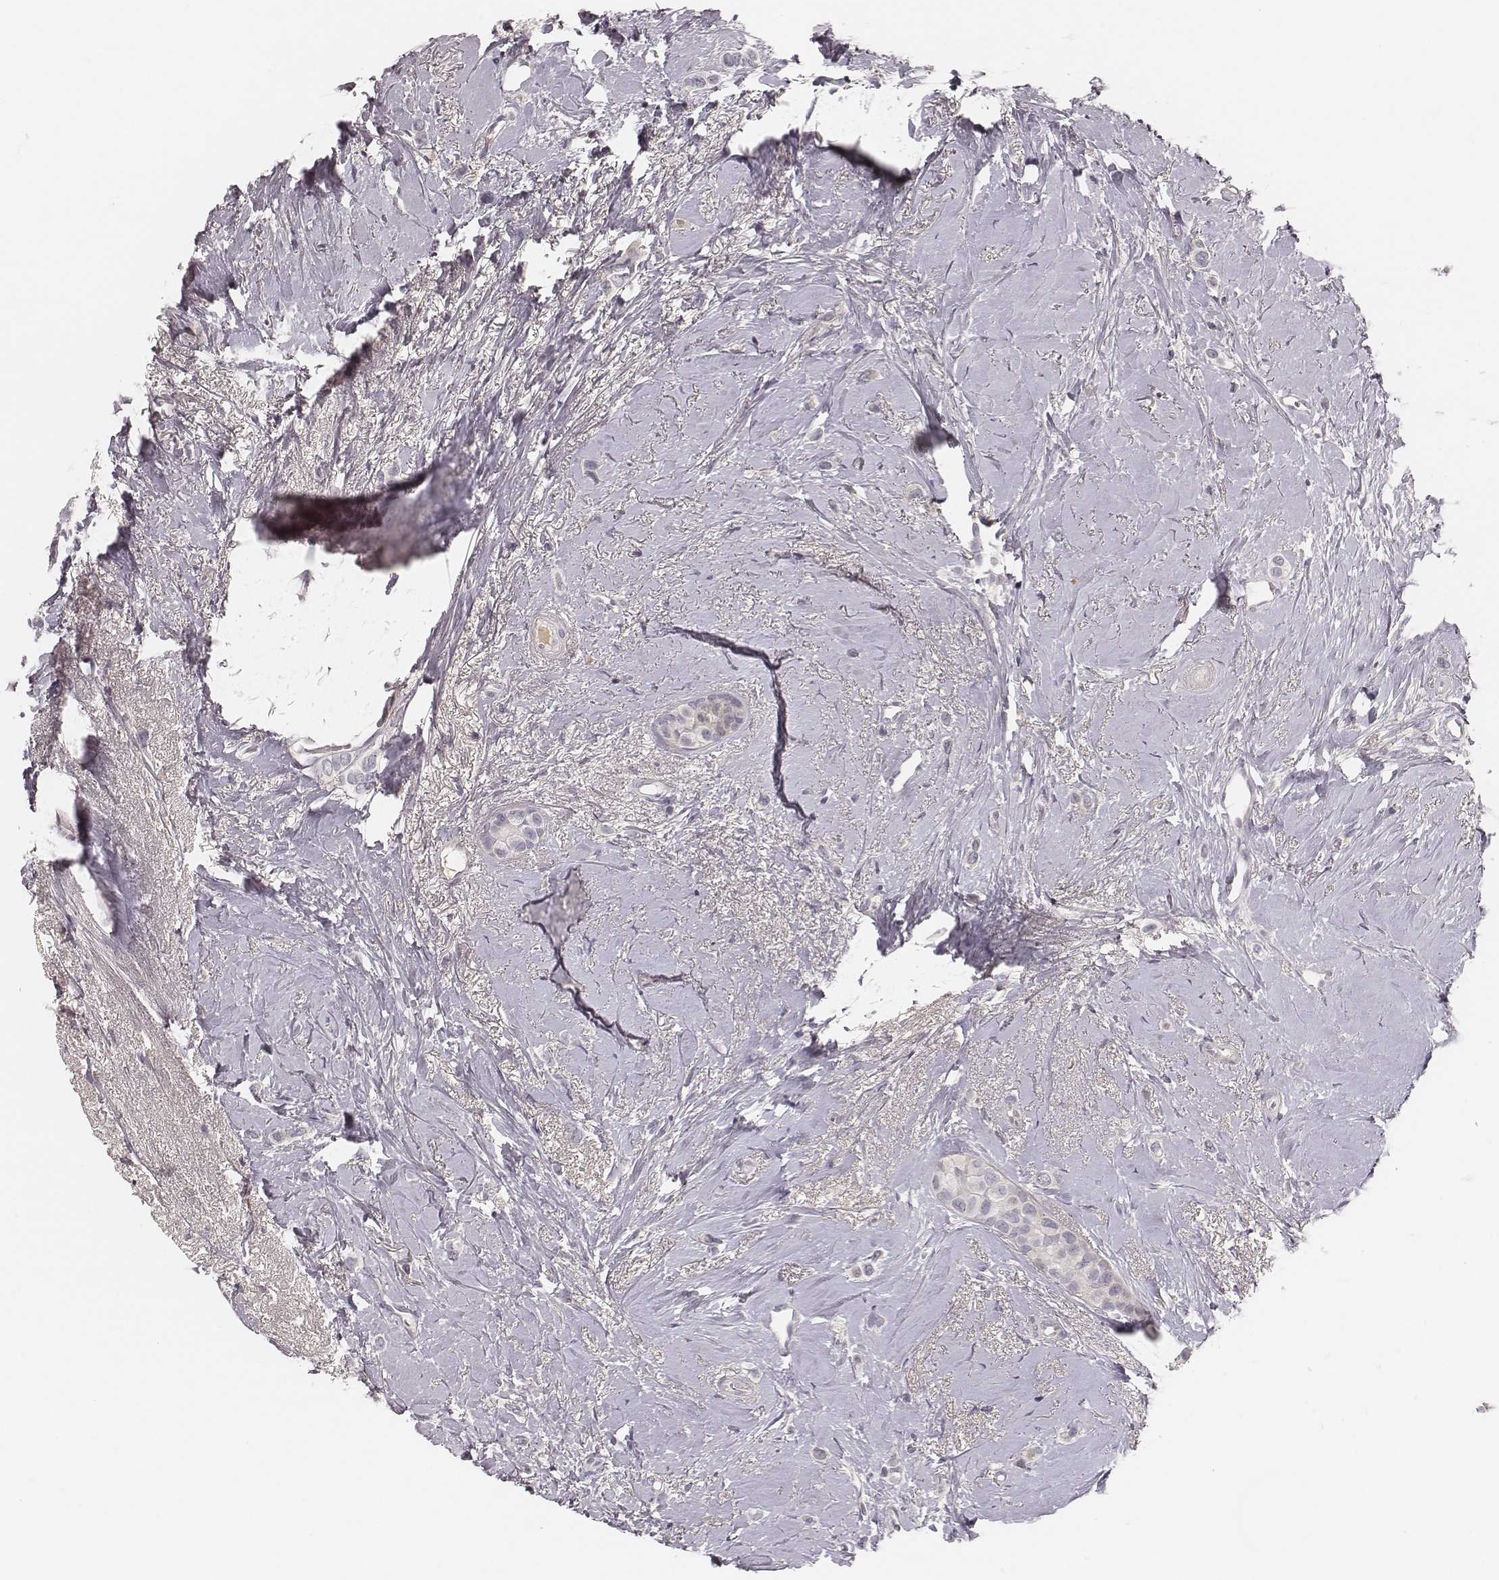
{"staining": {"intensity": "negative", "quantity": "none", "location": "none"}, "tissue": "breast cancer", "cell_type": "Tumor cells", "image_type": "cancer", "snomed": [{"axis": "morphology", "description": "Lobular carcinoma"}, {"axis": "topography", "description": "Breast"}], "caption": "This is an immunohistochemistry (IHC) histopathology image of human breast cancer (lobular carcinoma). There is no positivity in tumor cells.", "gene": "SDCBP2", "patient": {"sex": "female", "age": 66}}